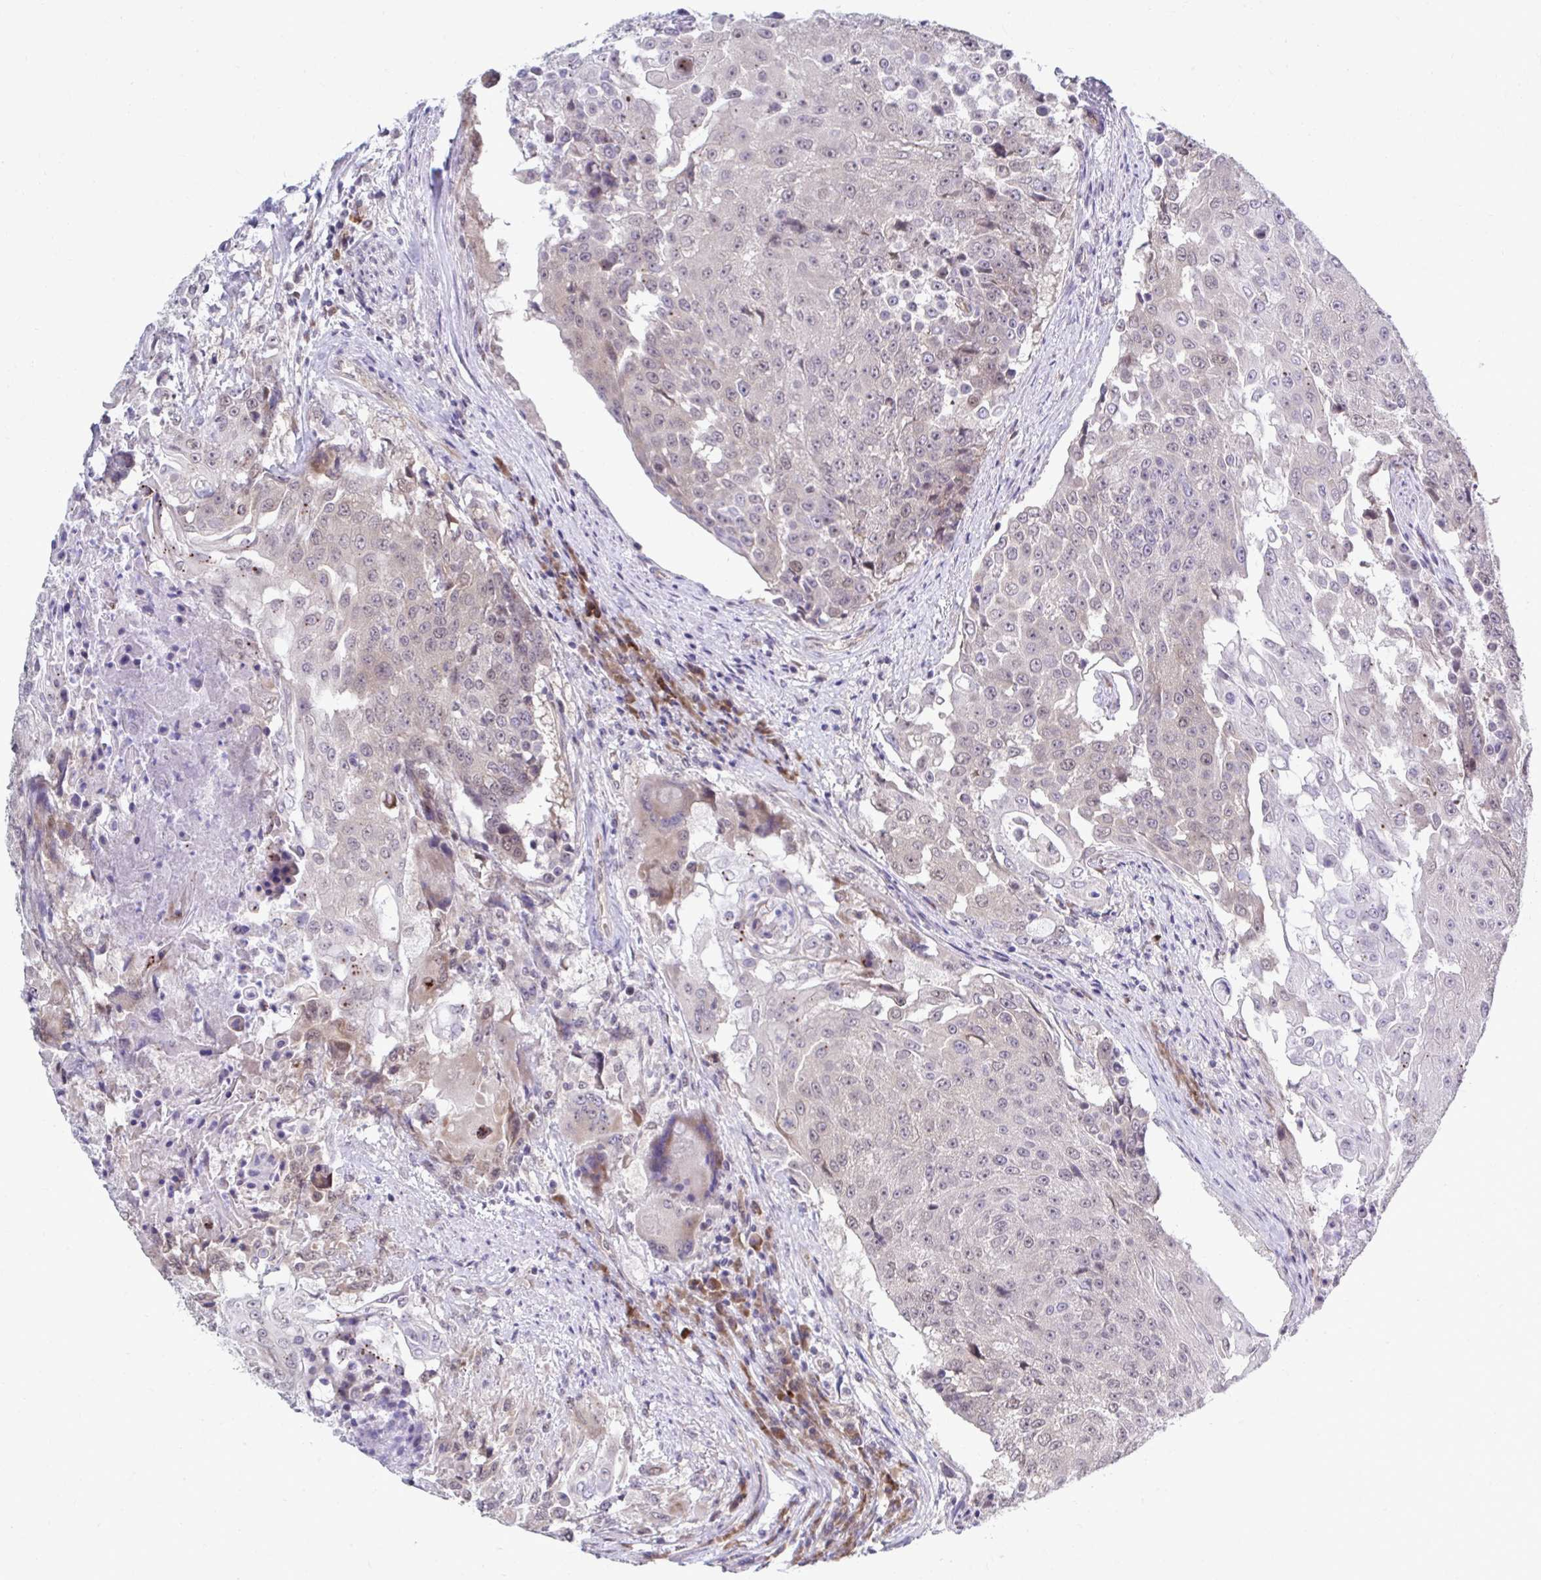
{"staining": {"intensity": "weak", "quantity": "25%-75%", "location": "cytoplasmic/membranous"}, "tissue": "urothelial cancer", "cell_type": "Tumor cells", "image_type": "cancer", "snomed": [{"axis": "morphology", "description": "Urothelial carcinoma, High grade"}, {"axis": "topography", "description": "Urinary bladder"}], "caption": "High-power microscopy captured an IHC image of high-grade urothelial carcinoma, revealing weak cytoplasmic/membranous staining in approximately 25%-75% of tumor cells.", "gene": "SELENON", "patient": {"sex": "female", "age": 63}}